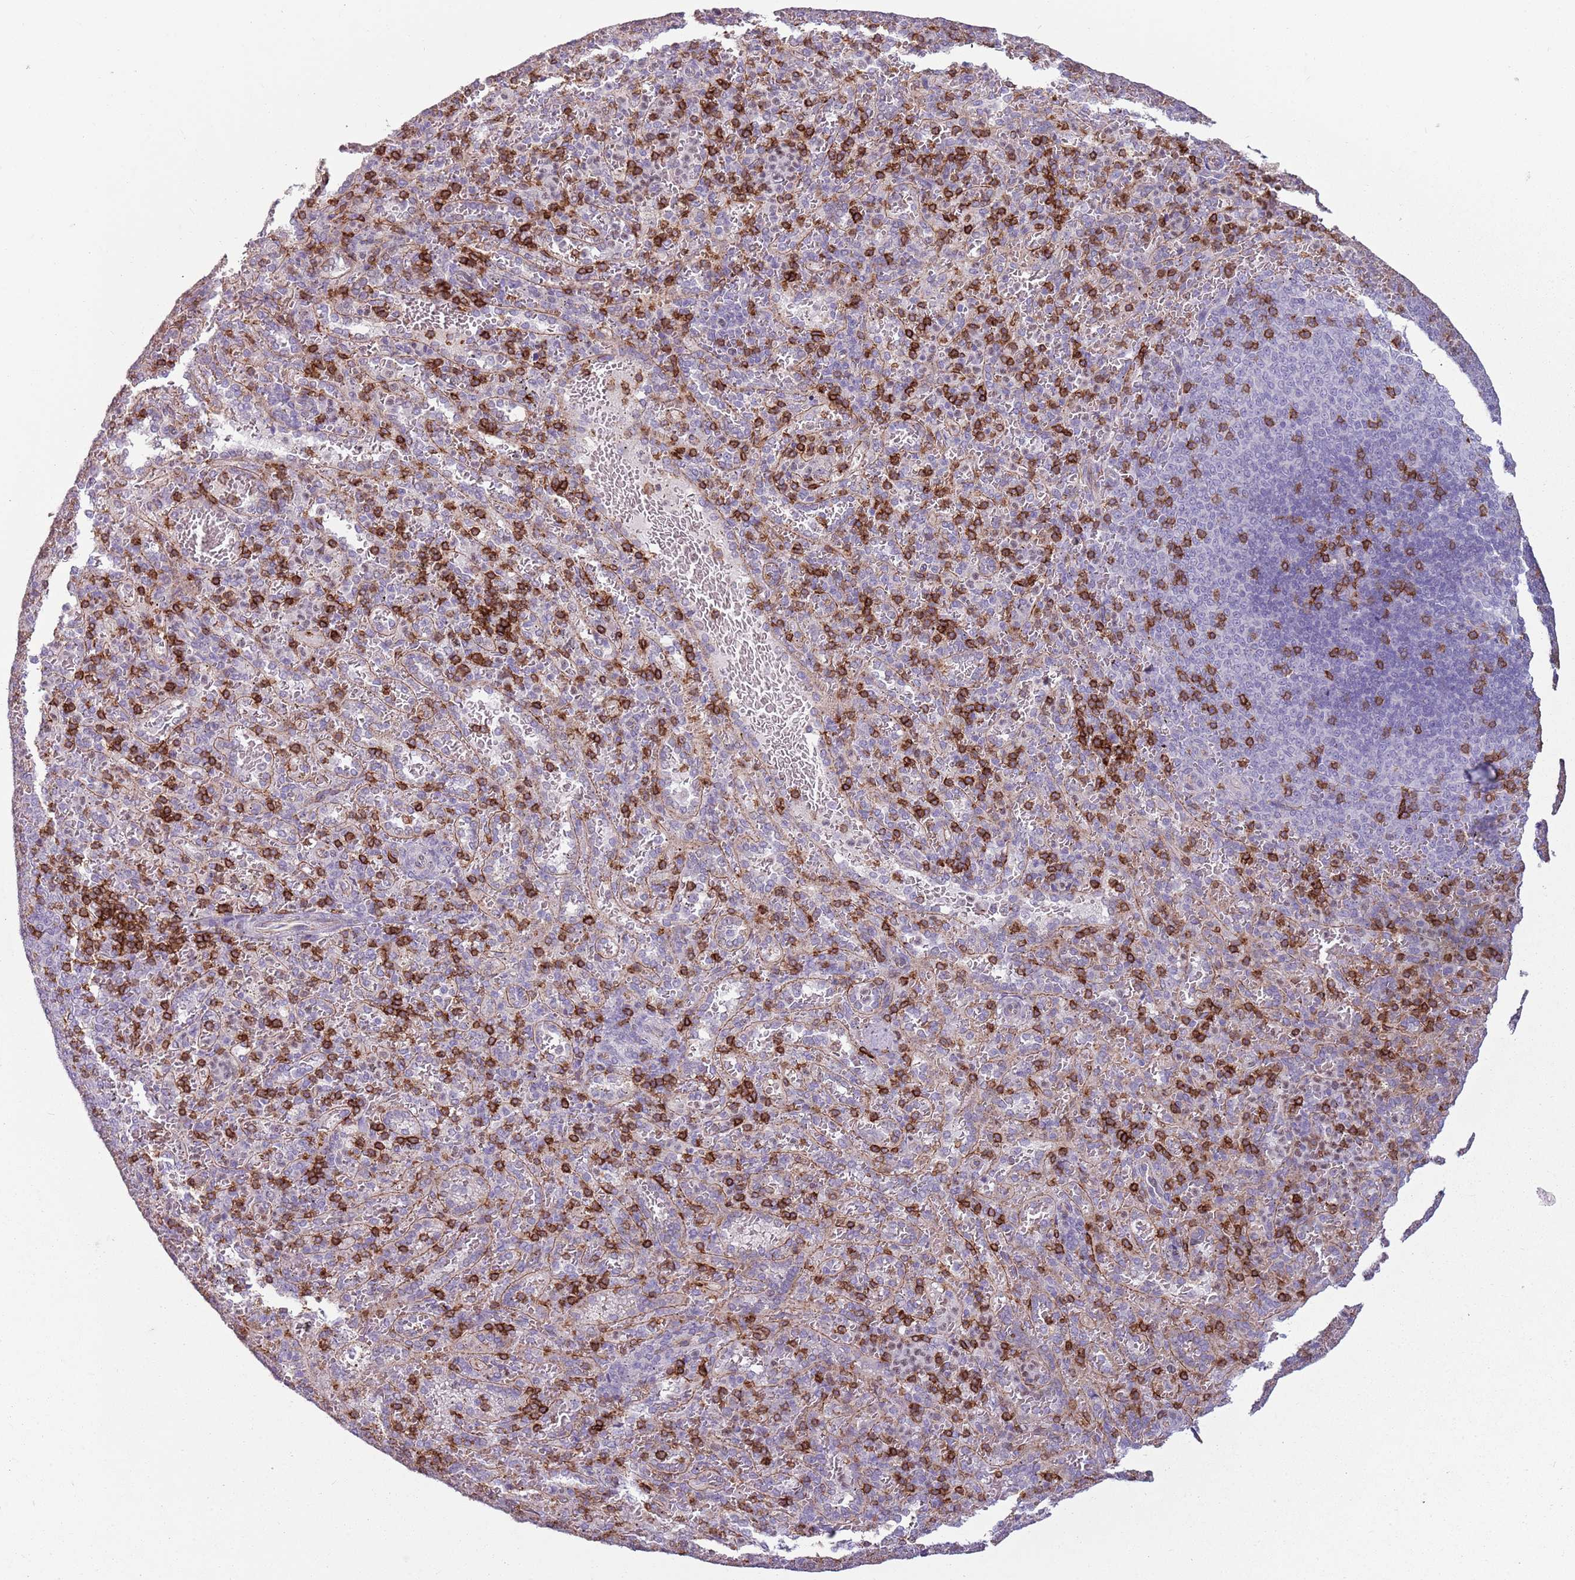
{"staining": {"intensity": "strong", "quantity": "25%-75%", "location": "cytoplasmic/membranous"}, "tissue": "spleen", "cell_type": "Cells in red pulp", "image_type": "normal", "snomed": [{"axis": "morphology", "description": "Normal tissue, NOS"}, {"axis": "topography", "description": "Spleen"}], "caption": "Immunohistochemical staining of unremarkable human spleen displays high levels of strong cytoplasmic/membranous staining in approximately 25%-75% of cells in red pulp. (DAB (3,3'-diaminobenzidine) IHC with brightfield microscopy, high magnification).", "gene": "ZNF583", "patient": {"sex": "female", "age": 21}}